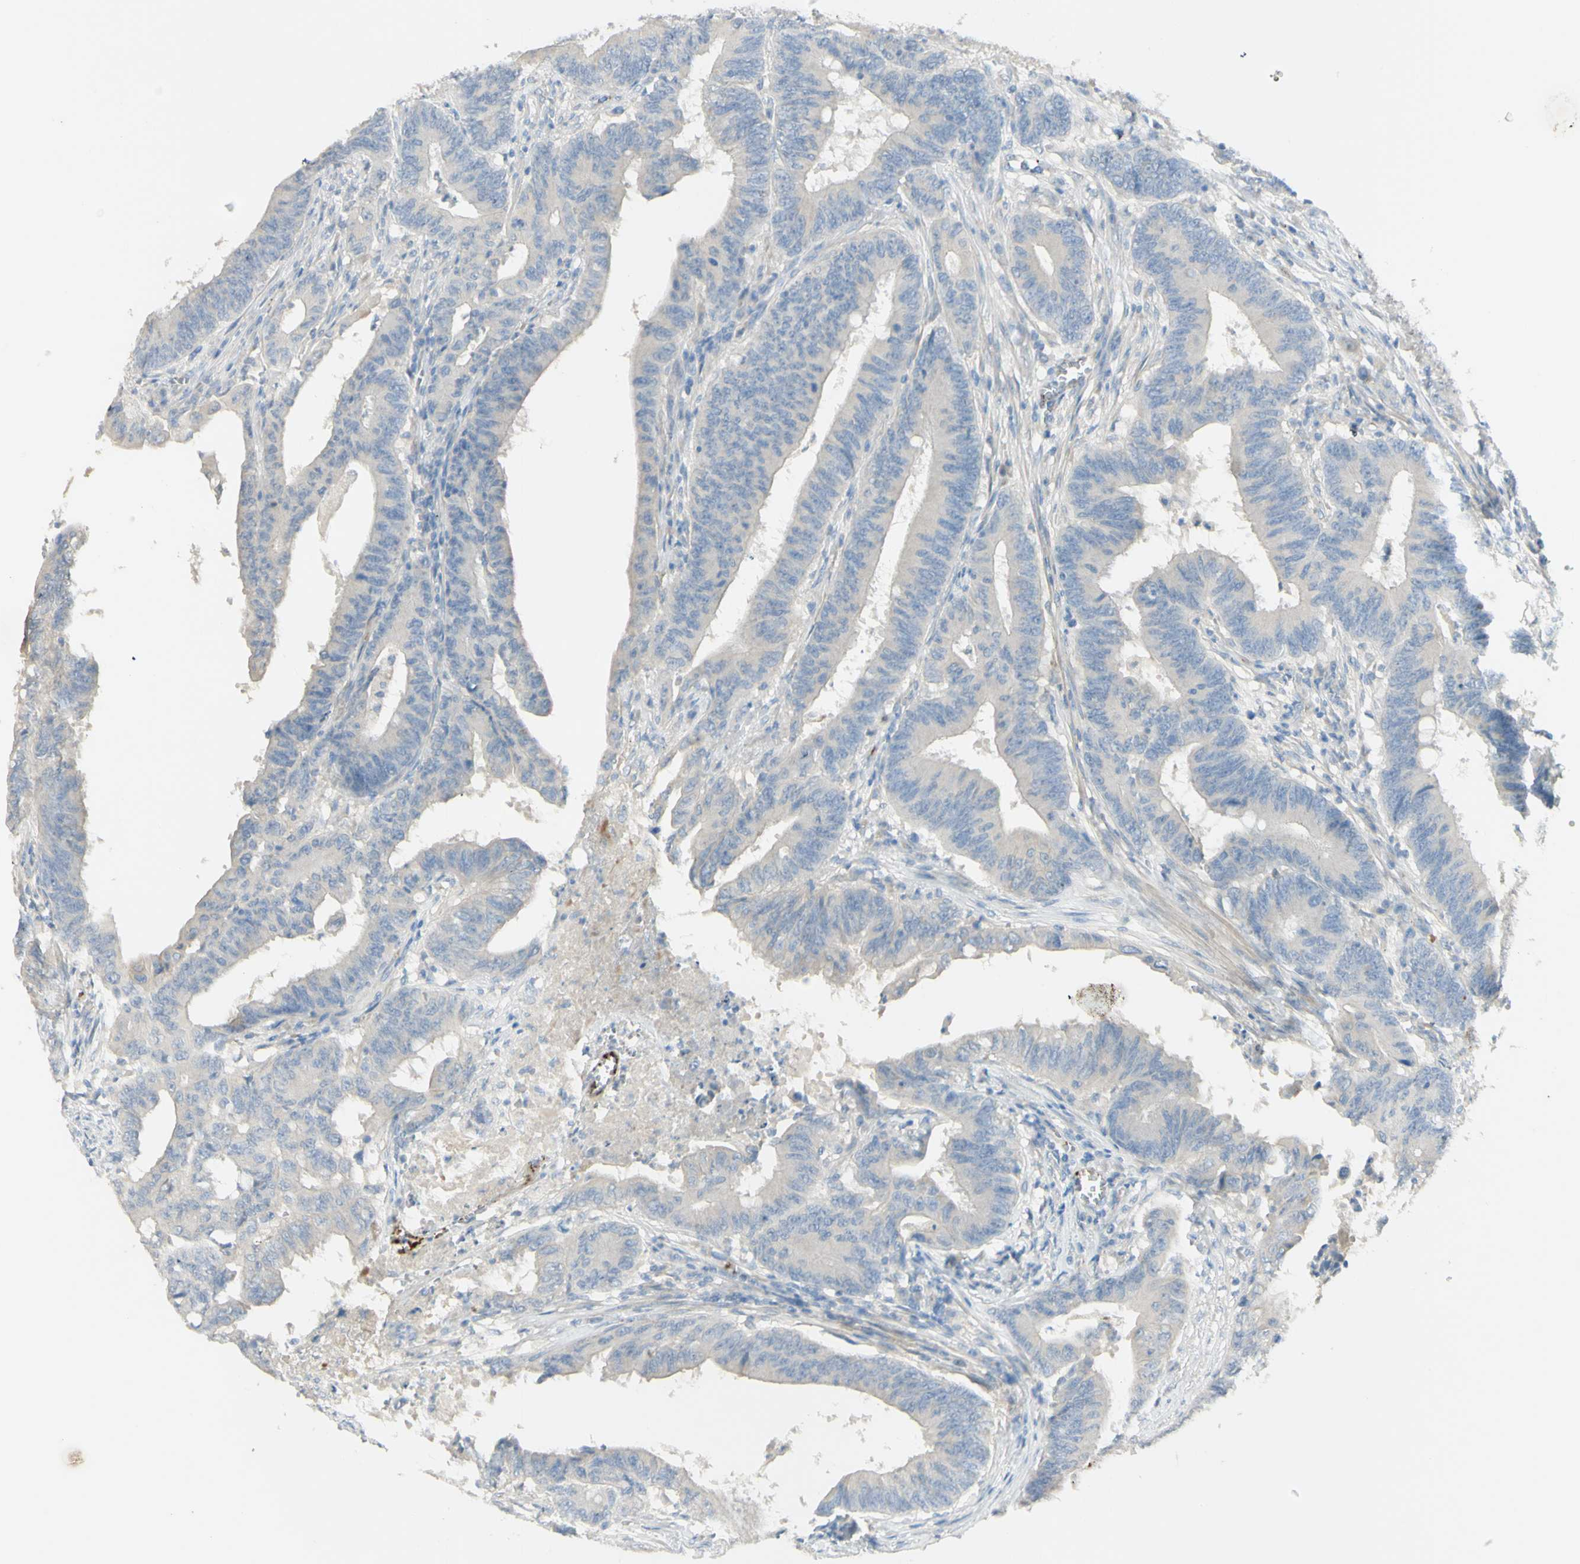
{"staining": {"intensity": "negative", "quantity": "none", "location": "none"}, "tissue": "colorectal cancer", "cell_type": "Tumor cells", "image_type": "cancer", "snomed": [{"axis": "morphology", "description": "Adenocarcinoma, NOS"}, {"axis": "topography", "description": "Colon"}], "caption": "The immunohistochemistry histopathology image has no significant positivity in tumor cells of colorectal cancer tissue.", "gene": "GAN", "patient": {"sex": "male", "age": 45}}